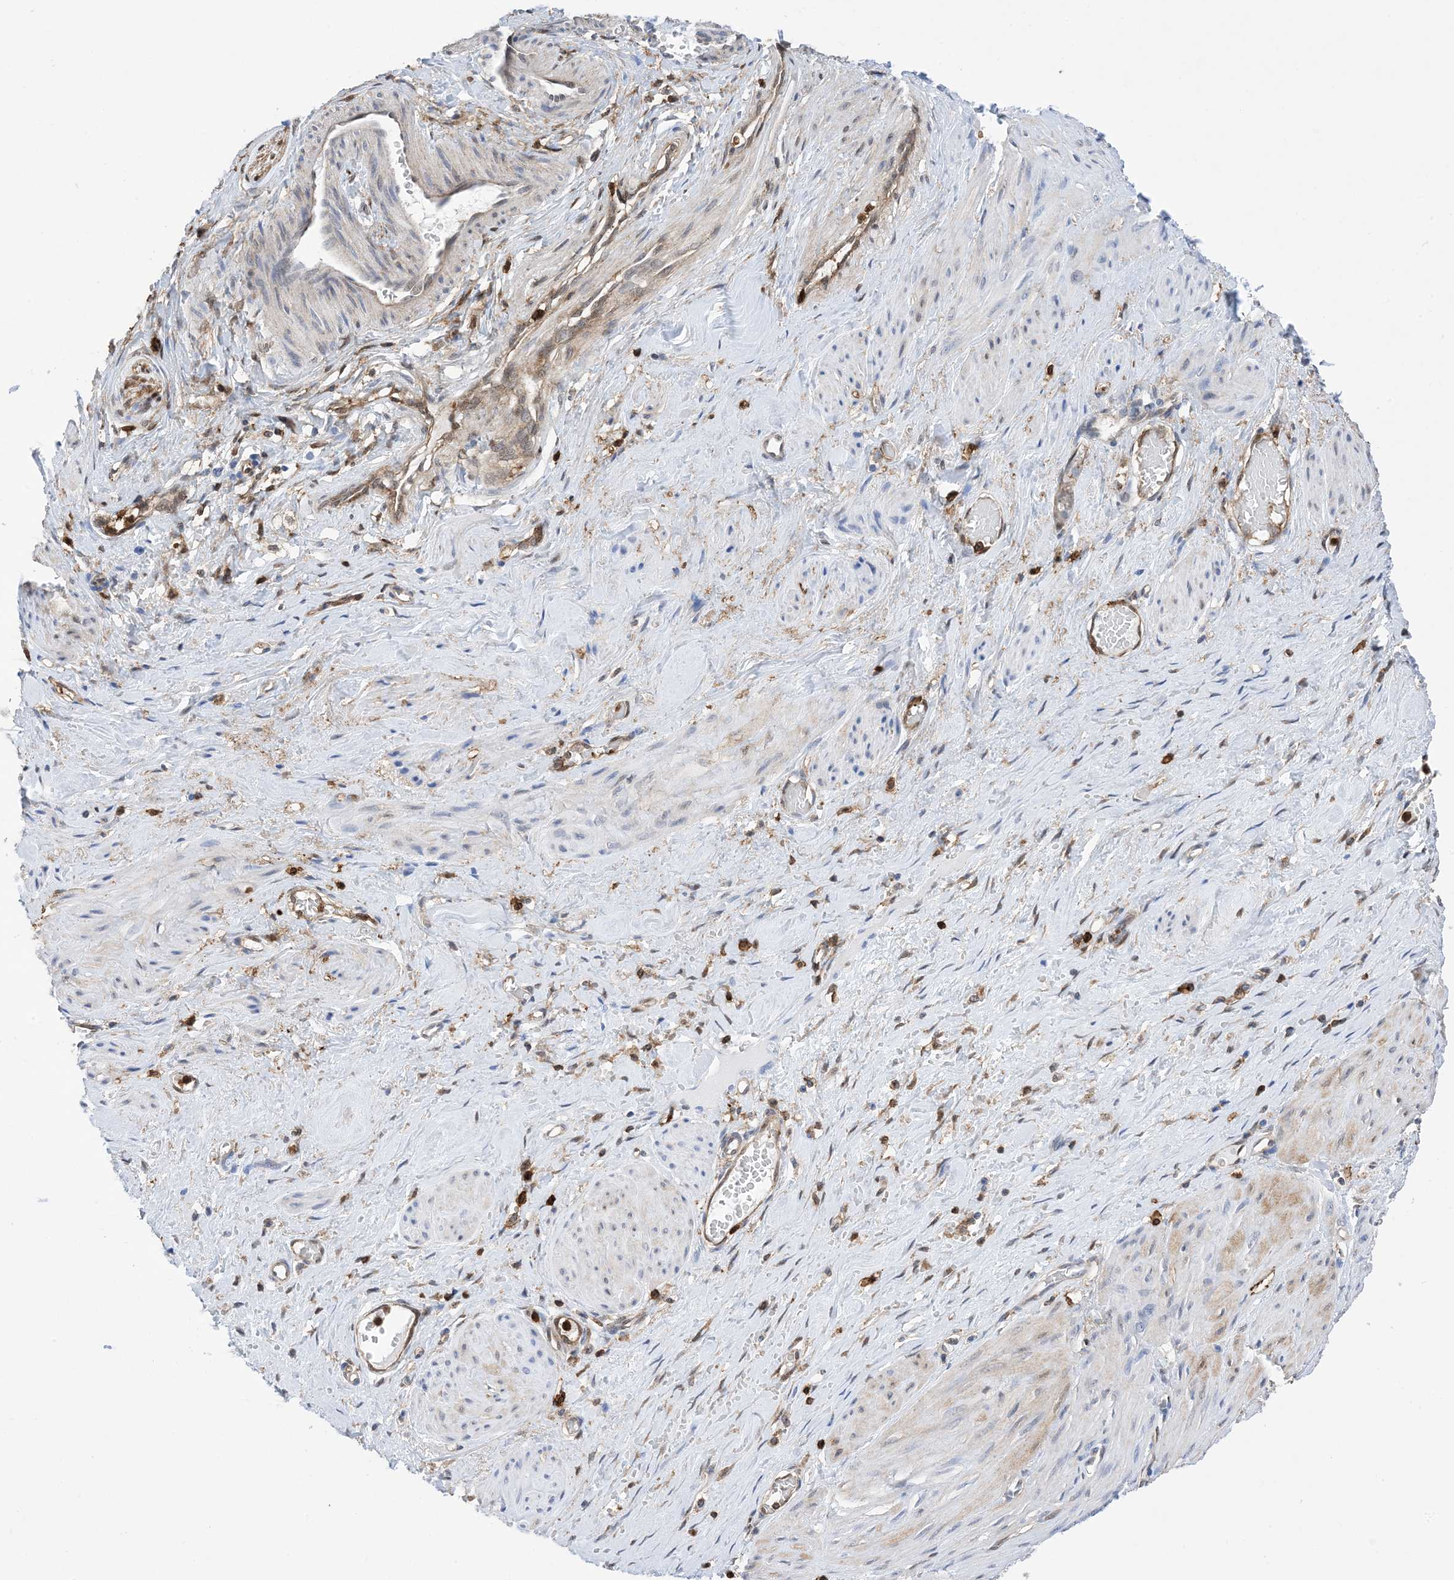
{"staining": {"intensity": "weak", "quantity": "<25%", "location": "cytoplasmic/membranous"}, "tissue": "smooth muscle", "cell_type": "Smooth muscle cells", "image_type": "normal", "snomed": [{"axis": "morphology", "description": "Normal tissue, NOS"}, {"axis": "topography", "description": "Endometrium"}], "caption": "Immunohistochemistry micrograph of unremarkable human smooth muscle stained for a protein (brown), which shows no positivity in smooth muscle cells. Nuclei are stained in blue.", "gene": "ANXA1", "patient": {"sex": "female", "age": 33}}